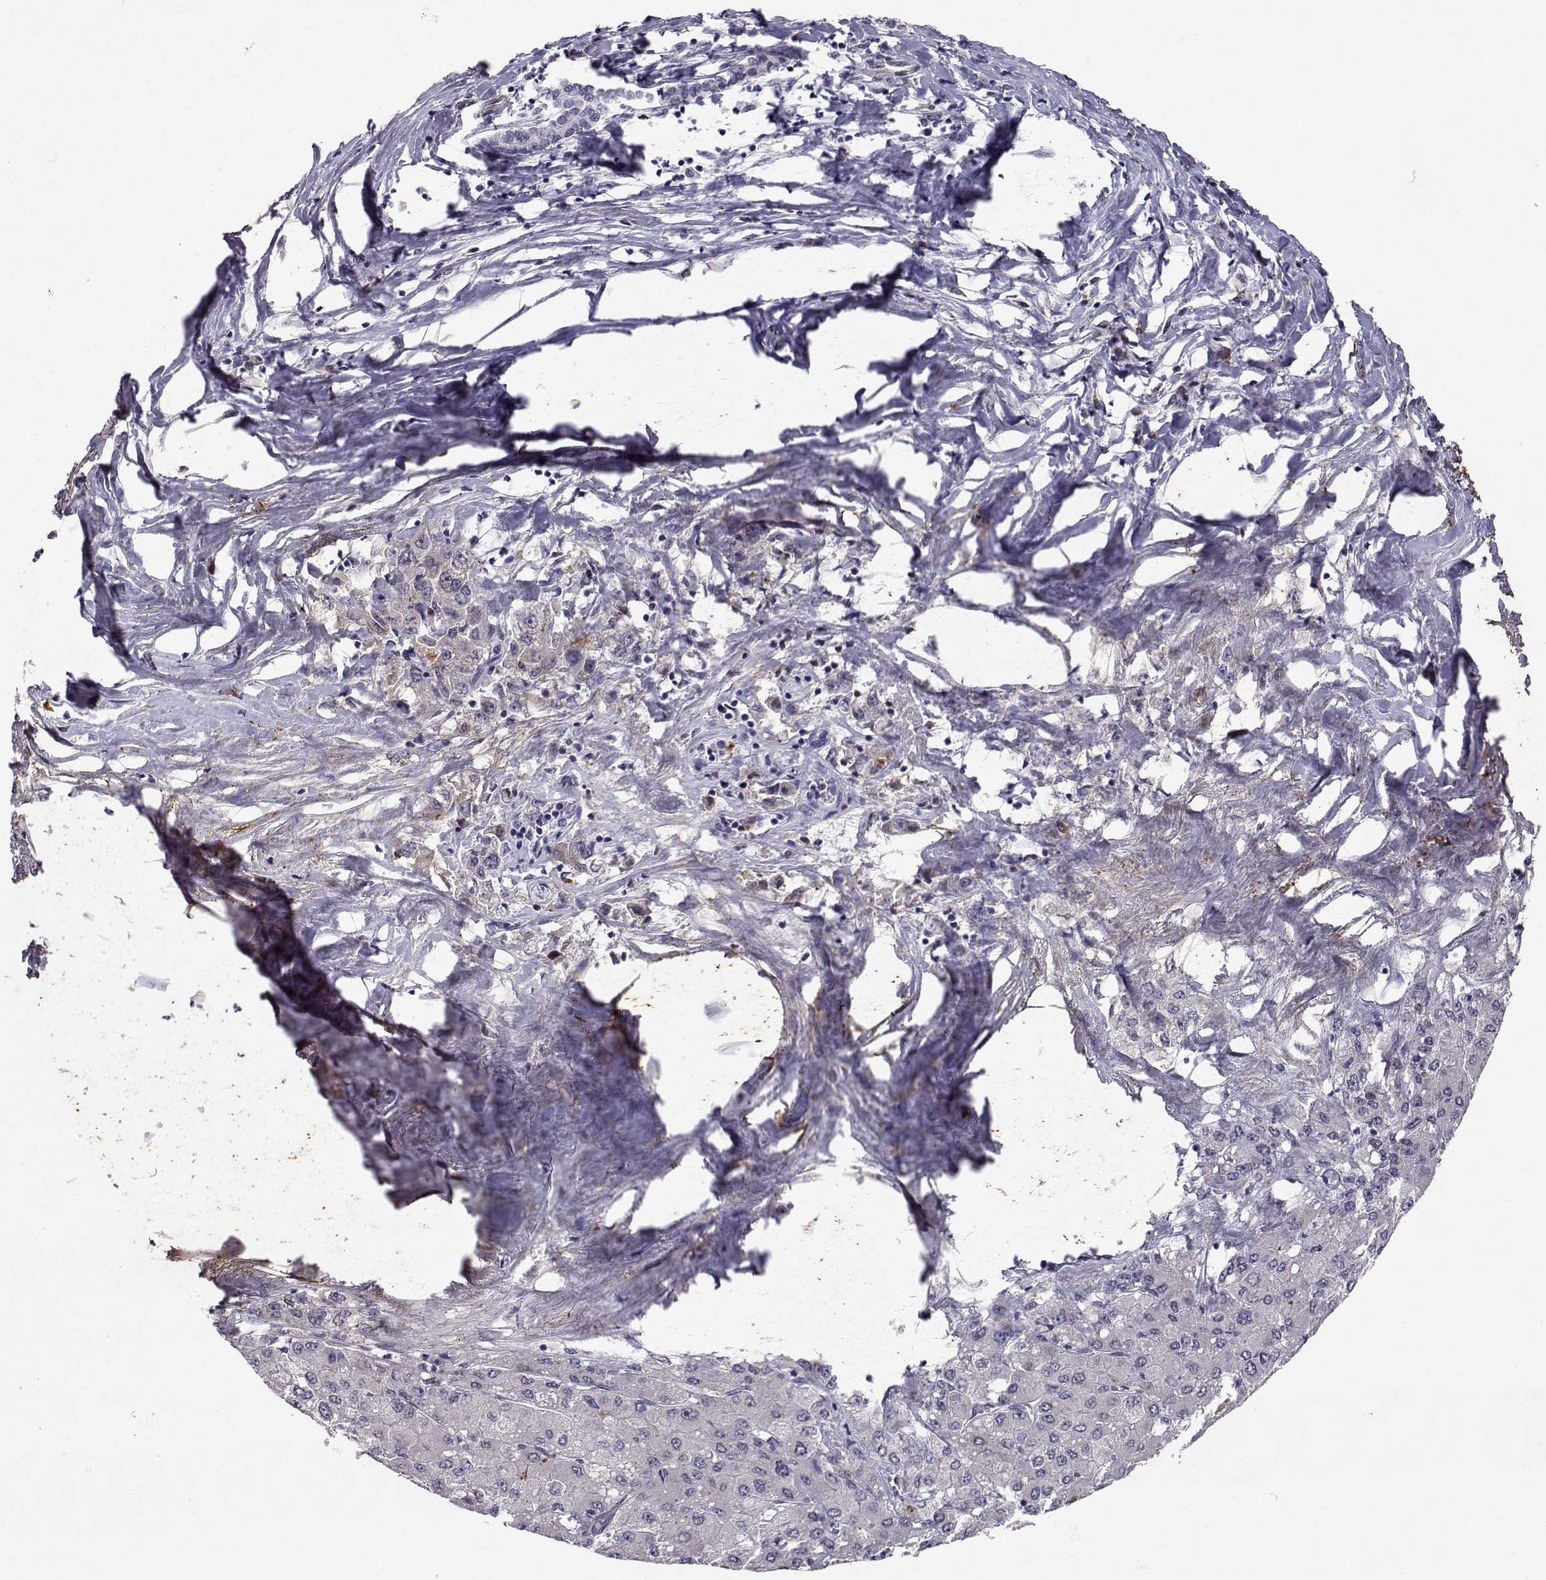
{"staining": {"intensity": "negative", "quantity": "none", "location": "none"}, "tissue": "liver cancer", "cell_type": "Tumor cells", "image_type": "cancer", "snomed": [{"axis": "morphology", "description": "Carcinoma, Hepatocellular, NOS"}, {"axis": "topography", "description": "Liver"}], "caption": "IHC micrograph of human liver cancer (hepatocellular carcinoma) stained for a protein (brown), which exhibits no staining in tumor cells.", "gene": "SLC6A3", "patient": {"sex": "male", "age": 40}}